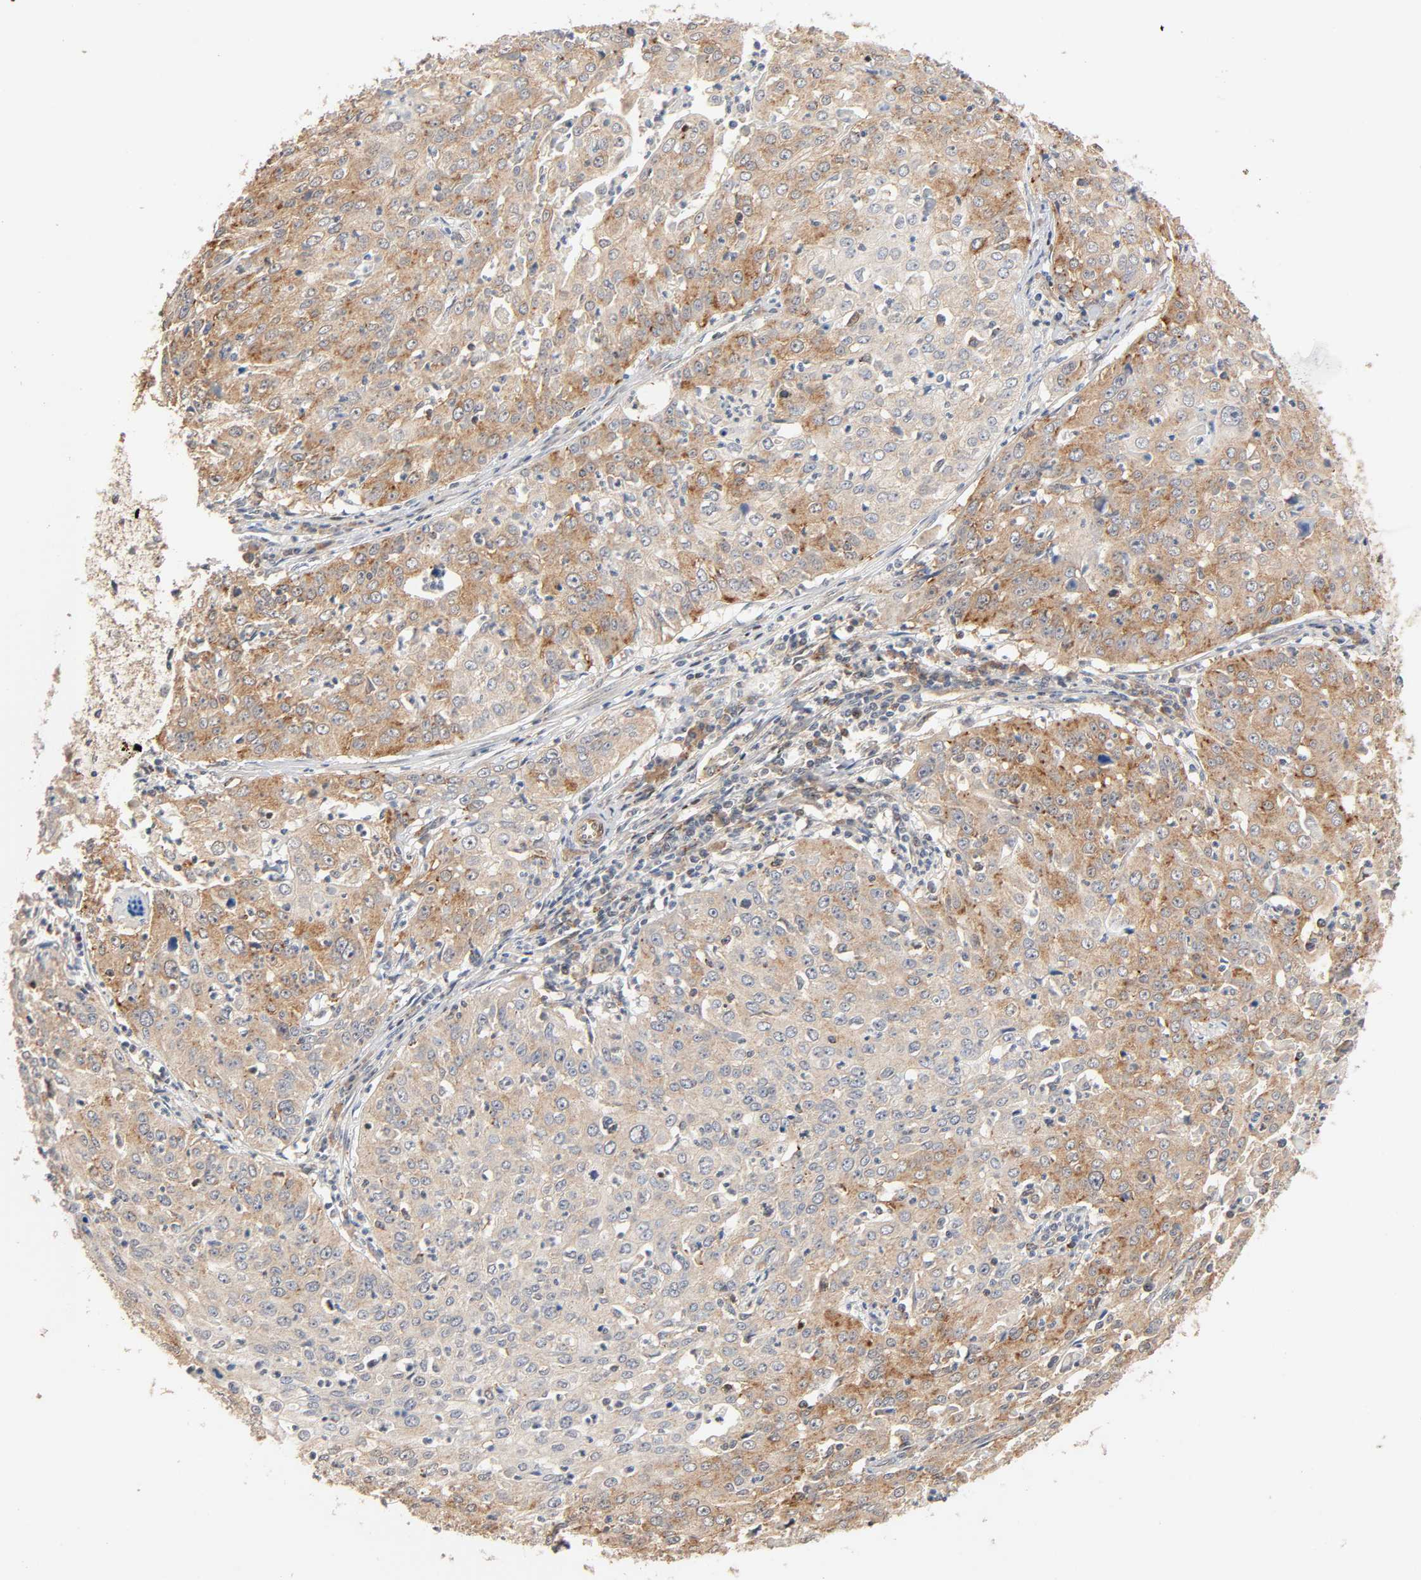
{"staining": {"intensity": "moderate", "quantity": ">75%", "location": "cytoplasmic/membranous"}, "tissue": "cervical cancer", "cell_type": "Tumor cells", "image_type": "cancer", "snomed": [{"axis": "morphology", "description": "Squamous cell carcinoma, NOS"}, {"axis": "topography", "description": "Cervix"}], "caption": "Immunohistochemistry (IHC) histopathology image of cervical cancer (squamous cell carcinoma) stained for a protein (brown), which demonstrates medium levels of moderate cytoplasmic/membranous expression in about >75% of tumor cells.", "gene": "NEMF", "patient": {"sex": "female", "age": 39}}